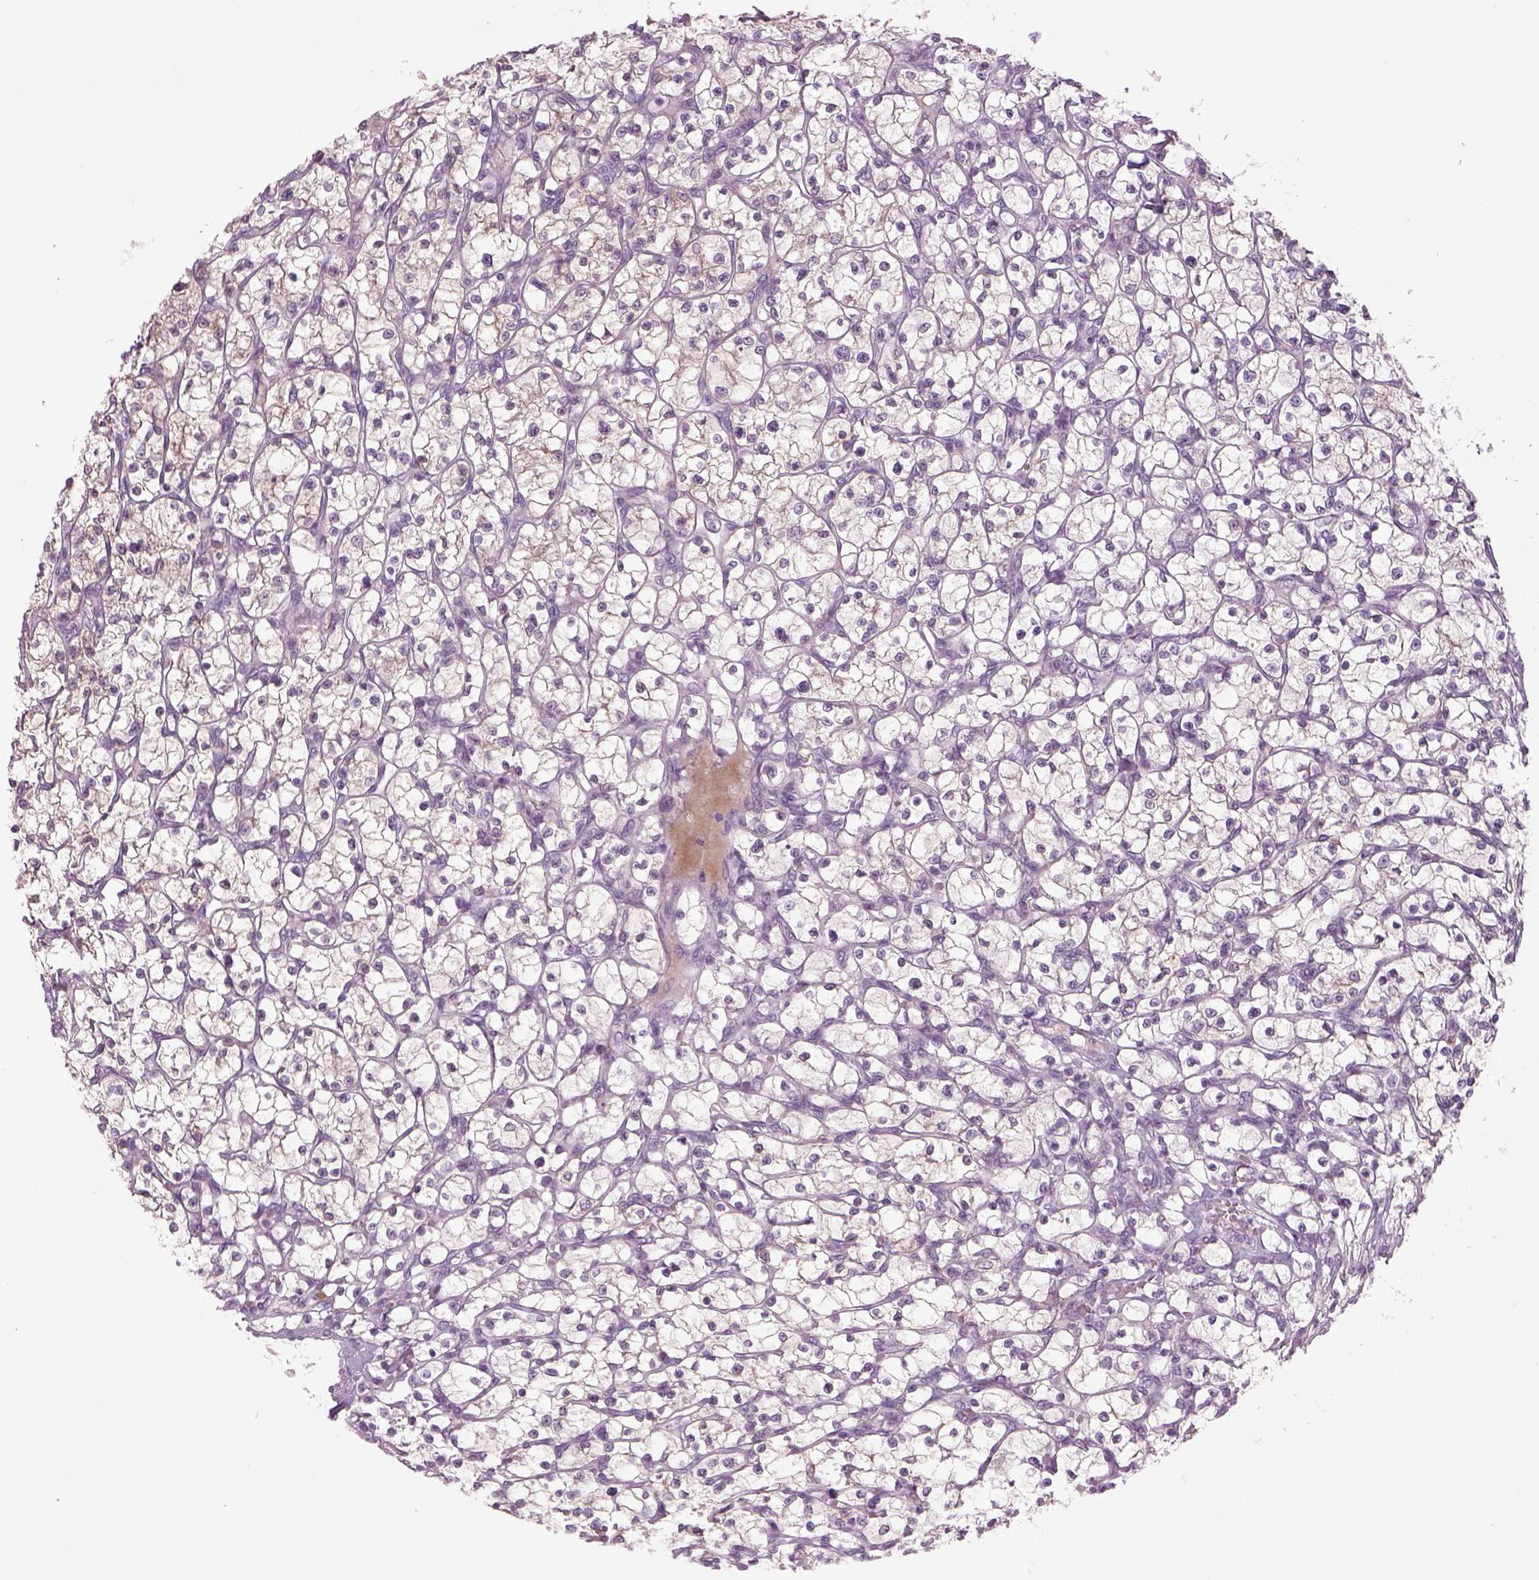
{"staining": {"intensity": "weak", "quantity": "<25%", "location": "cytoplasmic/membranous"}, "tissue": "renal cancer", "cell_type": "Tumor cells", "image_type": "cancer", "snomed": [{"axis": "morphology", "description": "Adenocarcinoma, NOS"}, {"axis": "topography", "description": "Kidney"}], "caption": "This is a photomicrograph of immunohistochemistry (IHC) staining of adenocarcinoma (renal), which shows no positivity in tumor cells.", "gene": "MDH1B", "patient": {"sex": "female", "age": 64}}